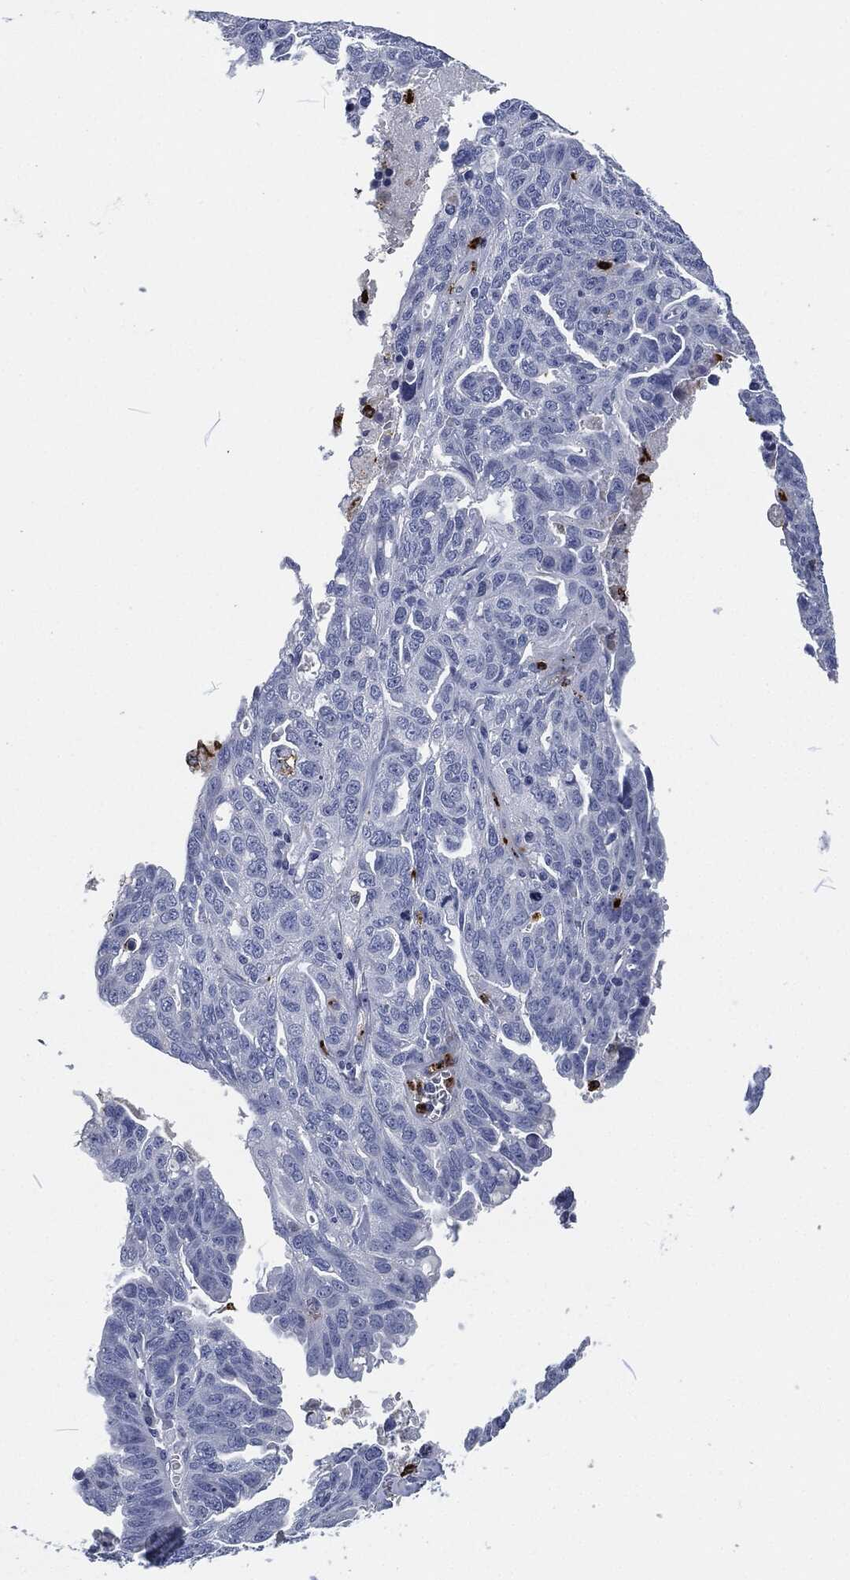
{"staining": {"intensity": "negative", "quantity": "none", "location": "none"}, "tissue": "ovarian cancer", "cell_type": "Tumor cells", "image_type": "cancer", "snomed": [{"axis": "morphology", "description": "Cystadenocarcinoma, serous, NOS"}, {"axis": "topography", "description": "Ovary"}], "caption": "Ovarian cancer stained for a protein using IHC displays no staining tumor cells.", "gene": "MPO", "patient": {"sex": "female", "age": 71}}